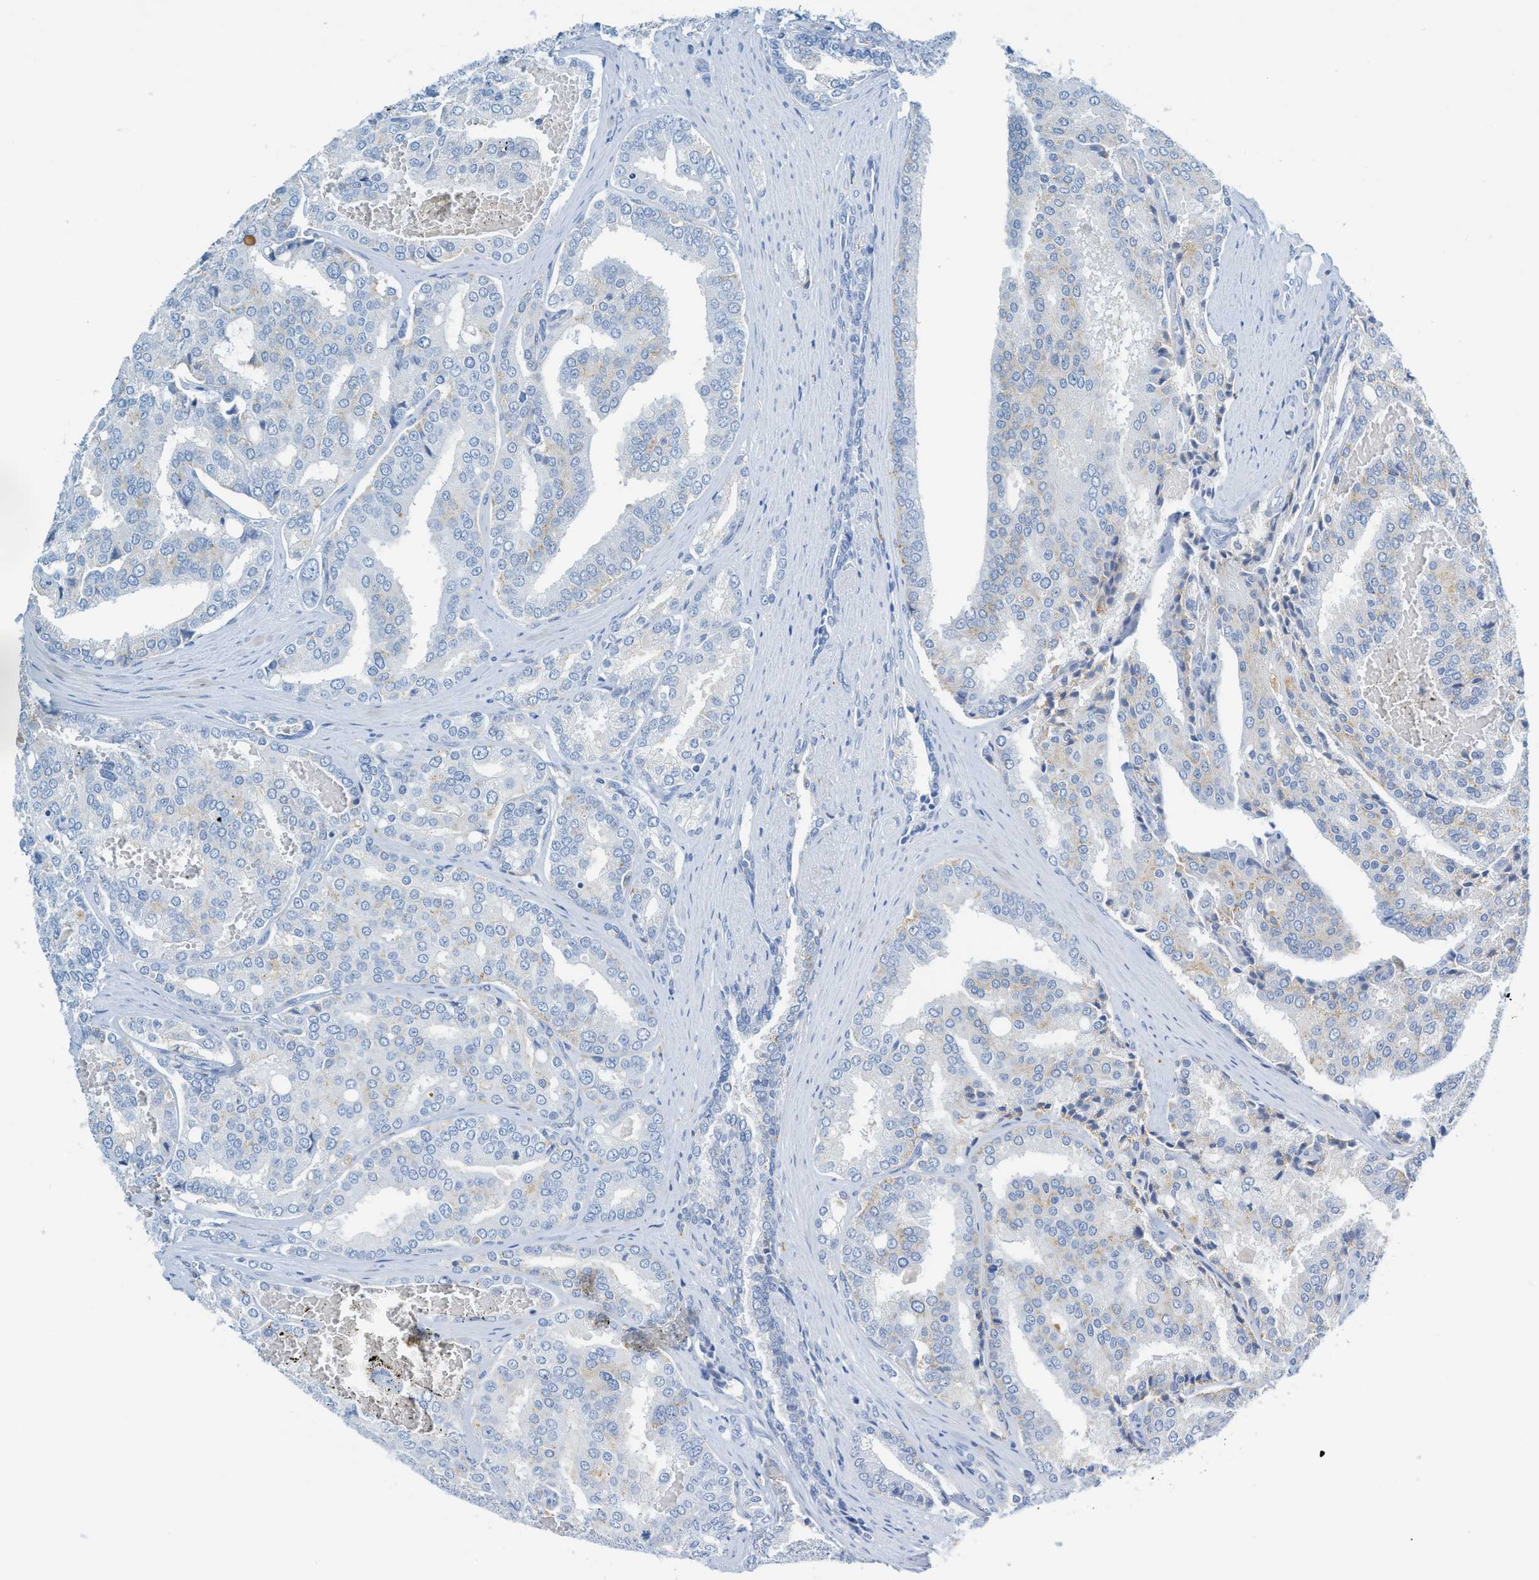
{"staining": {"intensity": "moderate", "quantity": "<25%", "location": "cytoplasmic/membranous"}, "tissue": "prostate cancer", "cell_type": "Tumor cells", "image_type": "cancer", "snomed": [{"axis": "morphology", "description": "Adenocarcinoma, High grade"}, {"axis": "topography", "description": "Prostate"}], "caption": "The immunohistochemical stain shows moderate cytoplasmic/membranous expression in tumor cells of high-grade adenocarcinoma (prostate) tissue.", "gene": "C21orf62", "patient": {"sex": "male", "age": 50}}